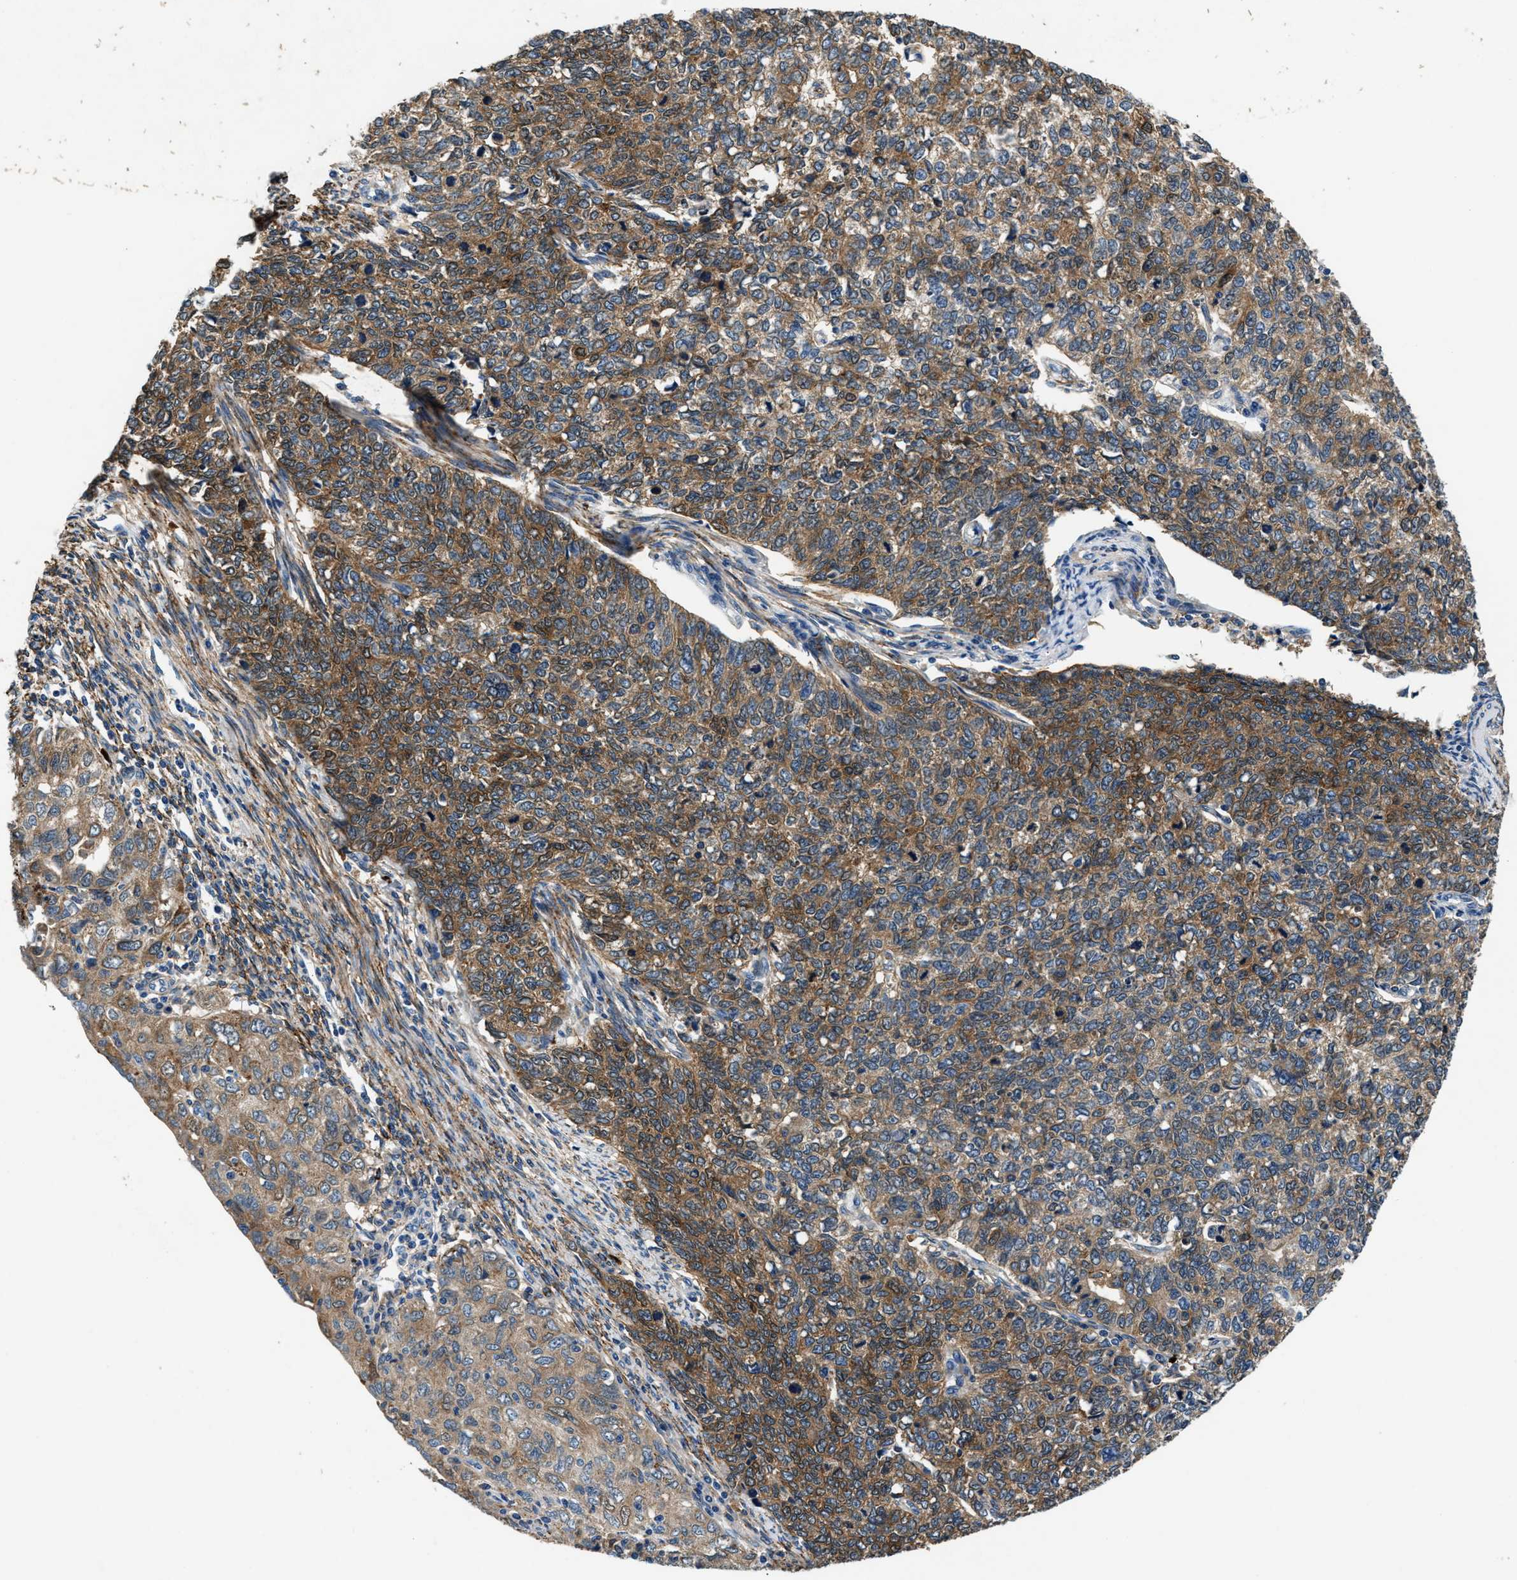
{"staining": {"intensity": "moderate", "quantity": ">75%", "location": "cytoplasmic/membranous"}, "tissue": "cervical cancer", "cell_type": "Tumor cells", "image_type": "cancer", "snomed": [{"axis": "morphology", "description": "Squamous cell carcinoma, NOS"}, {"axis": "topography", "description": "Cervix"}], "caption": "Protein staining by immunohistochemistry demonstrates moderate cytoplasmic/membranous positivity in approximately >75% of tumor cells in cervical cancer (squamous cell carcinoma).", "gene": "PRTFDC1", "patient": {"sex": "female", "age": 63}}